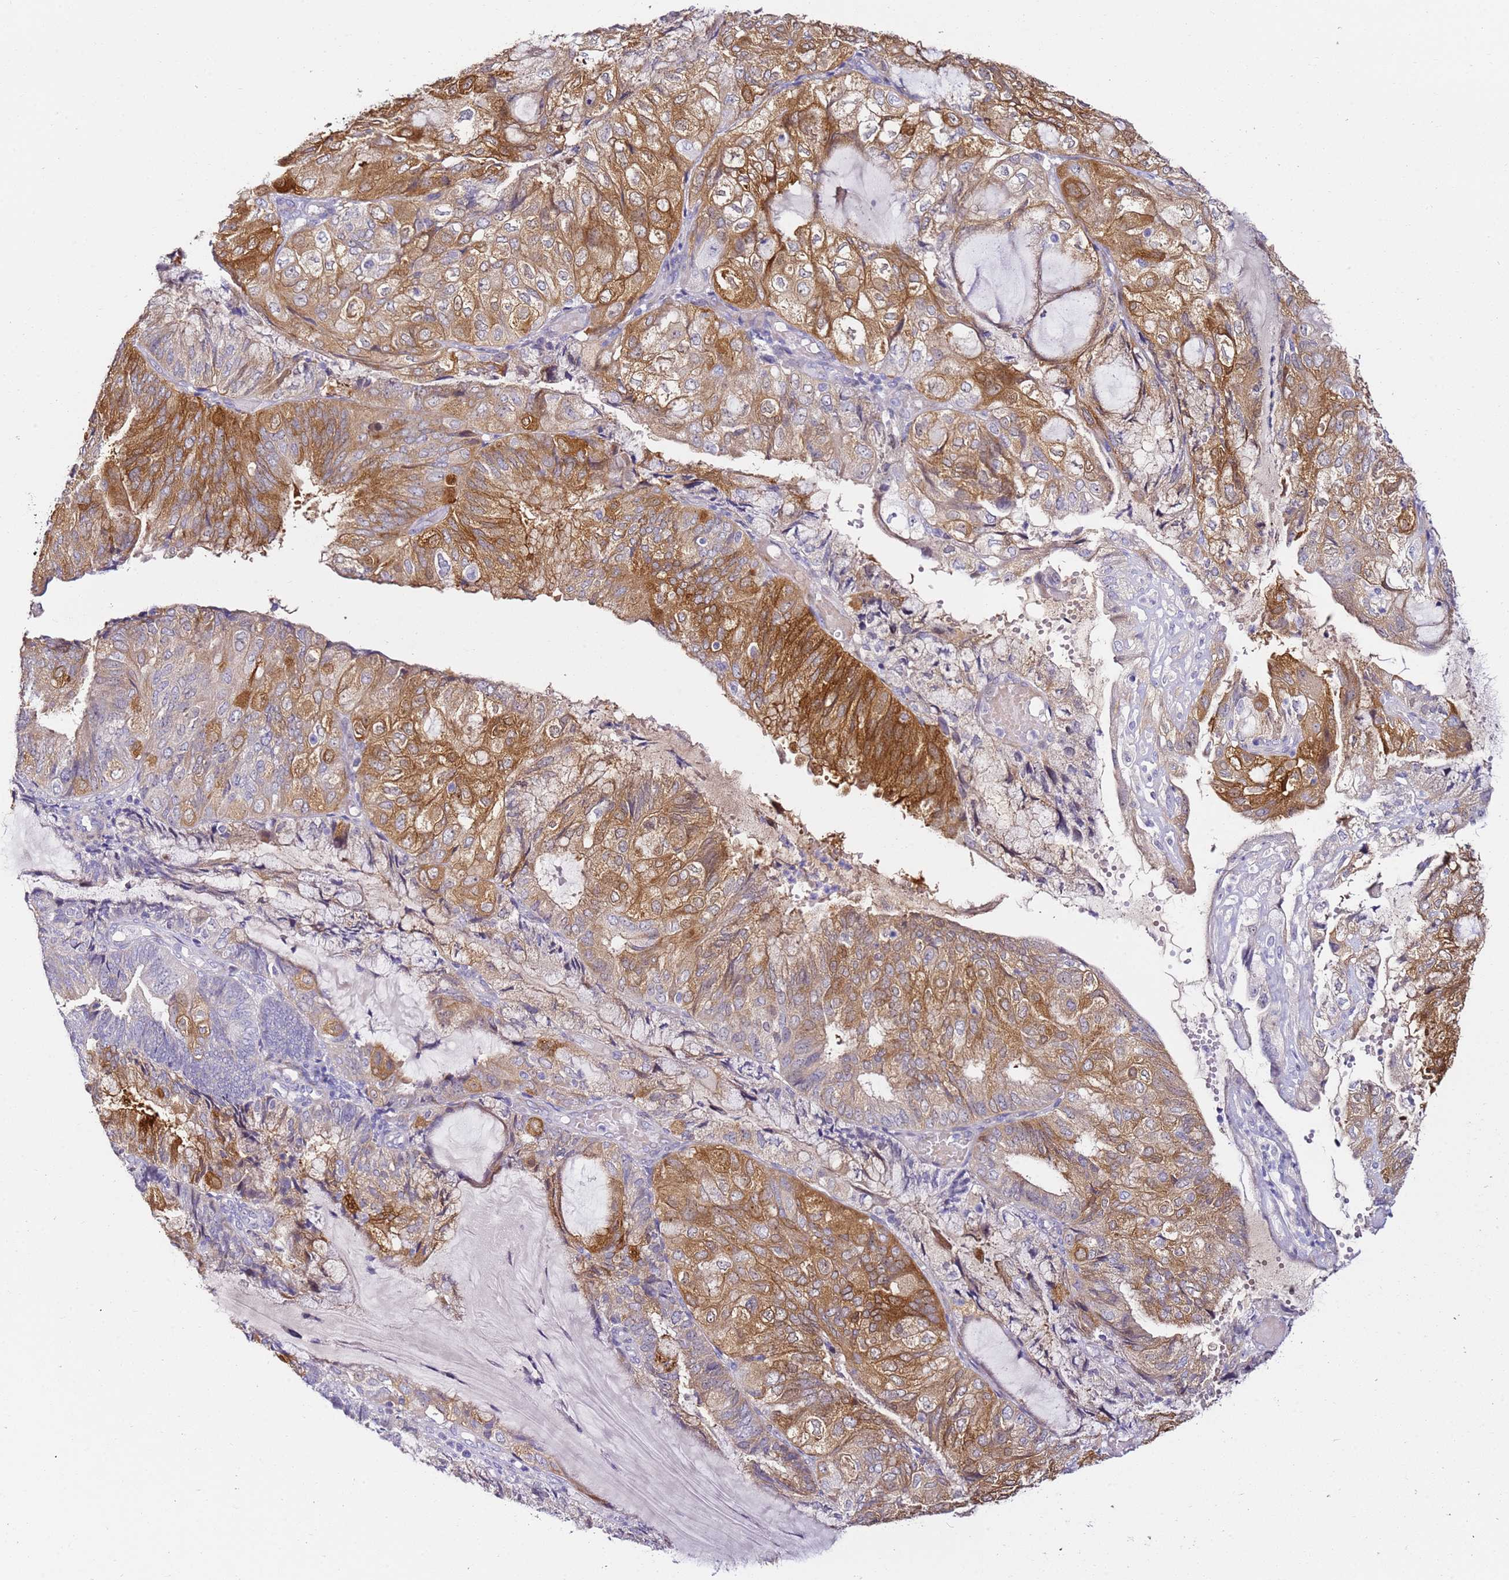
{"staining": {"intensity": "moderate", "quantity": ">75%", "location": "cytoplasmic/membranous"}, "tissue": "endometrial cancer", "cell_type": "Tumor cells", "image_type": "cancer", "snomed": [{"axis": "morphology", "description": "Adenocarcinoma, NOS"}, {"axis": "topography", "description": "Endometrium"}], "caption": "An immunohistochemistry (IHC) image of neoplastic tissue is shown. Protein staining in brown labels moderate cytoplasmic/membranous positivity in adenocarcinoma (endometrial) within tumor cells.", "gene": "HGD", "patient": {"sex": "female", "age": 81}}